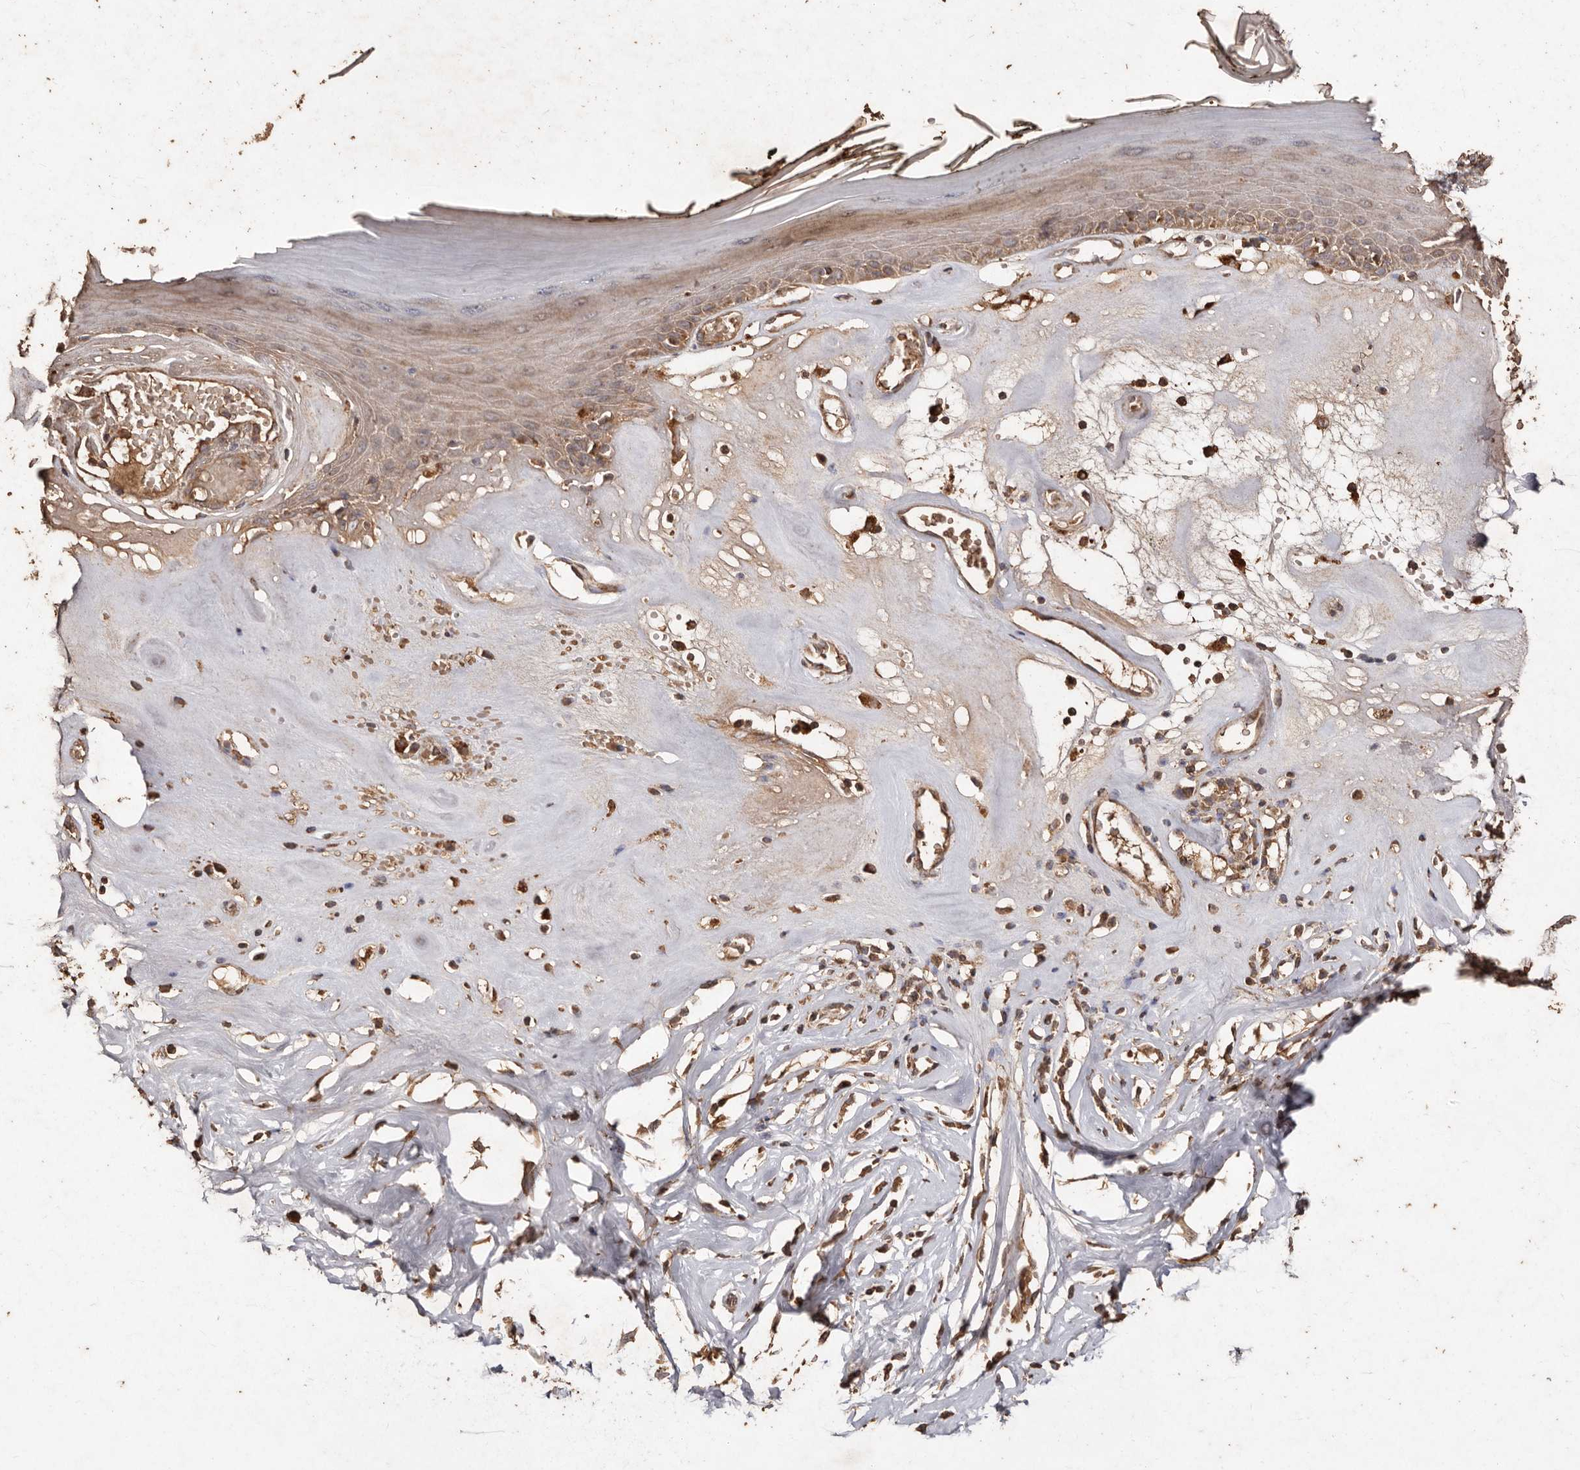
{"staining": {"intensity": "moderate", "quantity": "25%-75%", "location": "cytoplasmic/membranous"}, "tissue": "skin", "cell_type": "Epidermal cells", "image_type": "normal", "snomed": [{"axis": "morphology", "description": "Normal tissue, NOS"}, {"axis": "morphology", "description": "Inflammation, NOS"}, {"axis": "topography", "description": "Vulva"}], "caption": "Epidermal cells display medium levels of moderate cytoplasmic/membranous expression in about 25%-75% of cells in benign human skin. (brown staining indicates protein expression, while blue staining denotes nuclei).", "gene": "FARS2", "patient": {"sex": "female", "age": 84}}